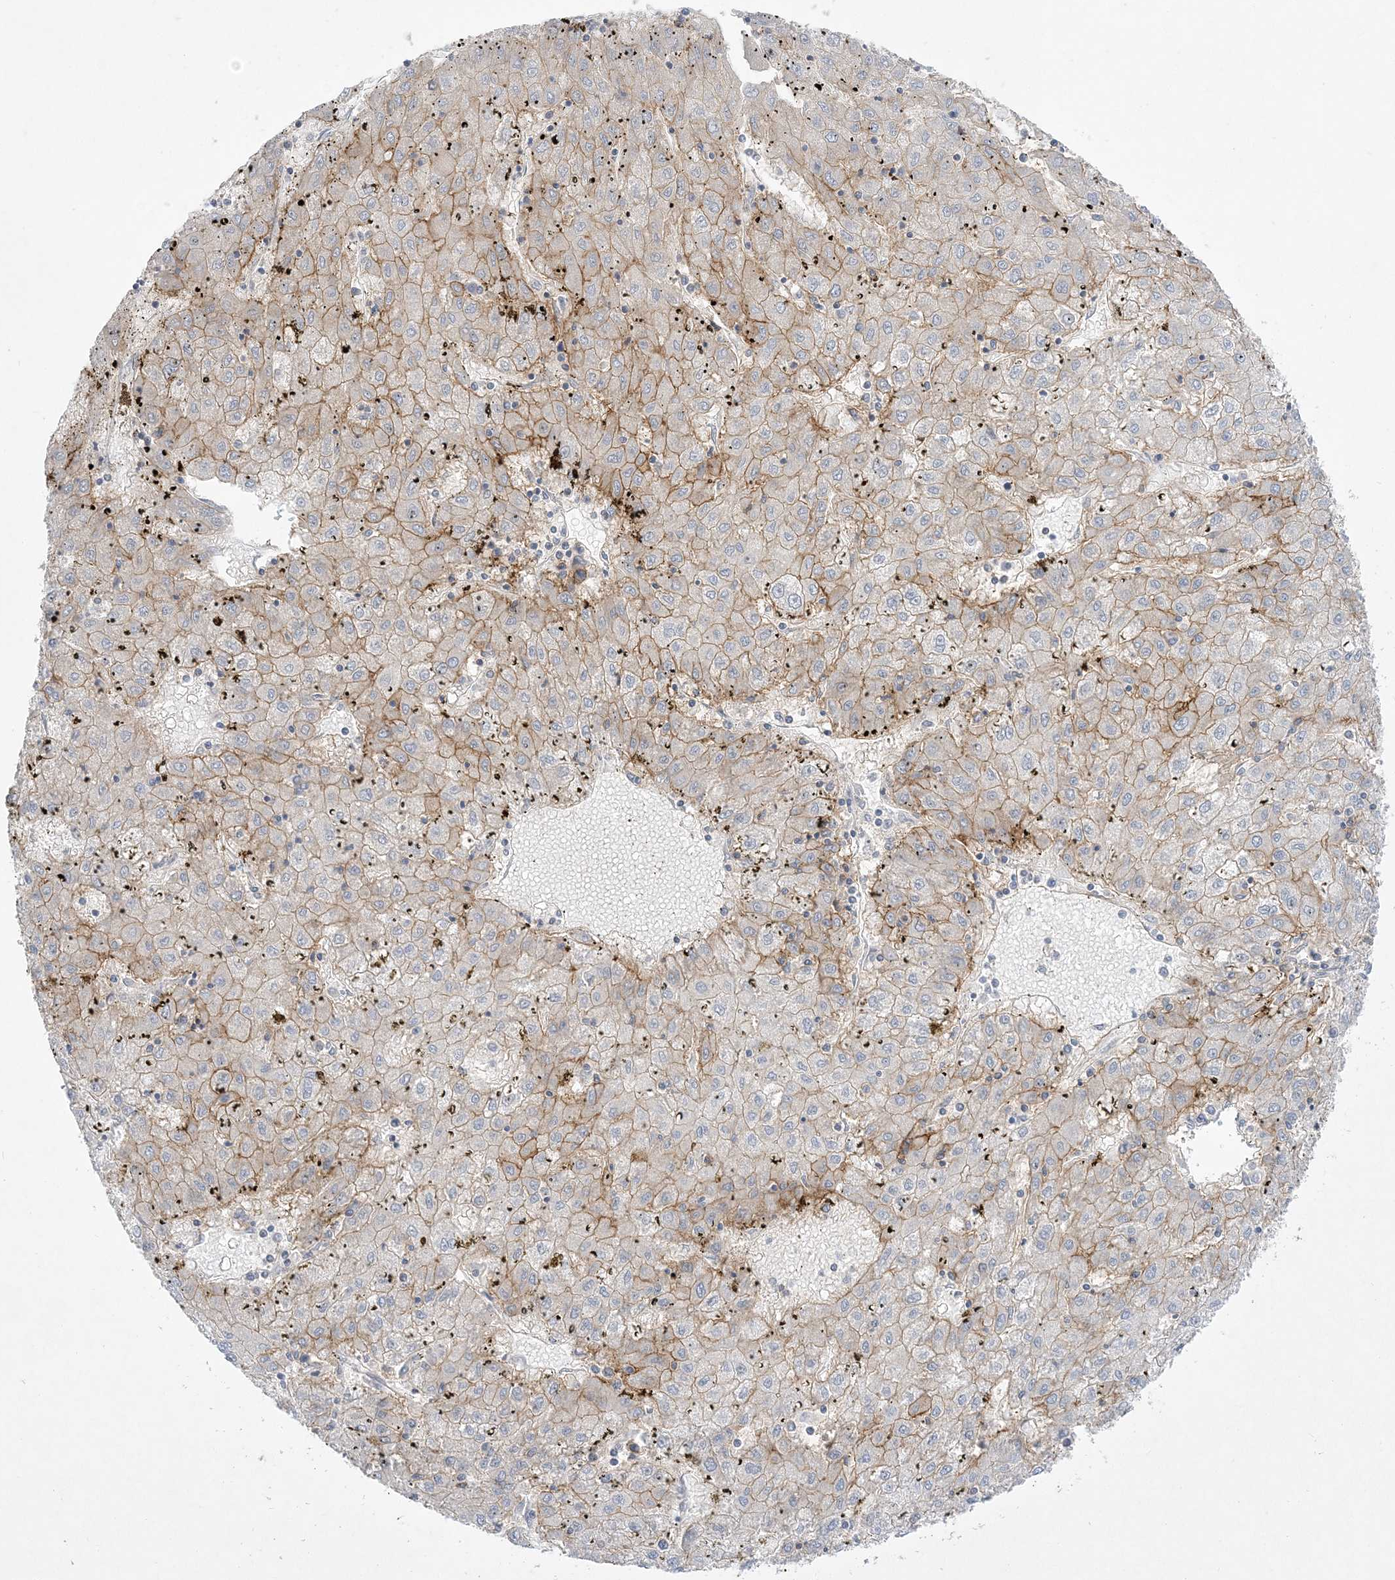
{"staining": {"intensity": "moderate", "quantity": ">75%", "location": "cytoplasmic/membranous"}, "tissue": "liver cancer", "cell_type": "Tumor cells", "image_type": "cancer", "snomed": [{"axis": "morphology", "description": "Carcinoma, Hepatocellular, NOS"}, {"axis": "topography", "description": "Liver"}], "caption": "Immunohistochemical staining of human hepatocellular carcinoma (liver) exhibits moderate cytoplasmic/membranous protein expression in about >75% of tumor cells.", "gene": "ADAMTS12", "patient": {"sex": "male", "age": 72}}